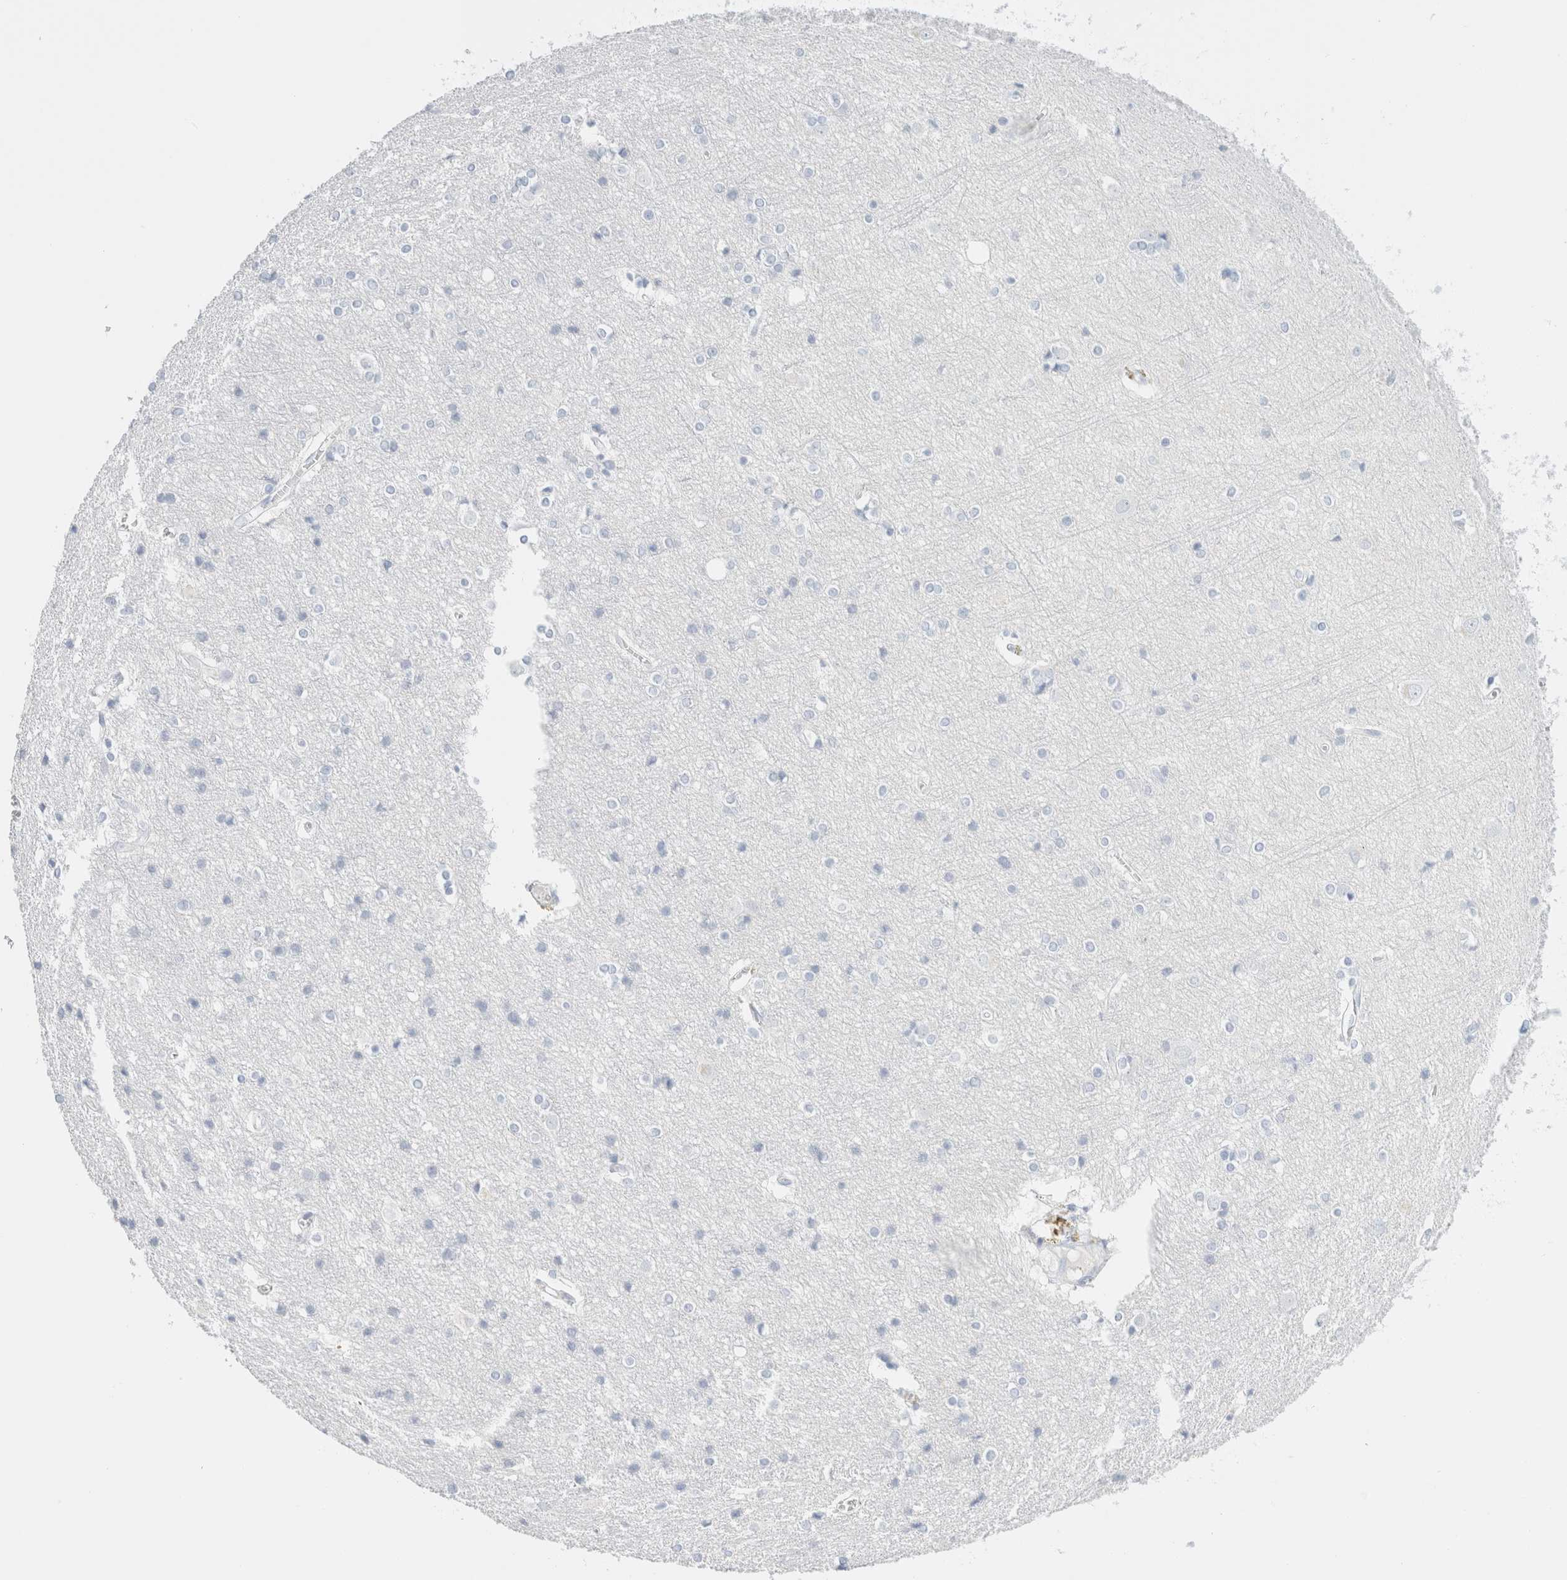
{"staining": {"intensity": "negative", "quantity": "none", "location": "none"}, "tissue": "cerebral cortex", "cell_type": "Endothelial cells", "image_type": "normal", "snomed": [{"axis": "morphology", "description": "Normal tissue, NOS"}, {"axis": "topography", "description": "Cerebral cortex"}], "caption": "Immunohistochemical staining of unremarkable cerebral cortex demonstrates no significant expression in endothelial cells.", "gene": "ARG1", "patient": {"sex": "male", "age": 54}}